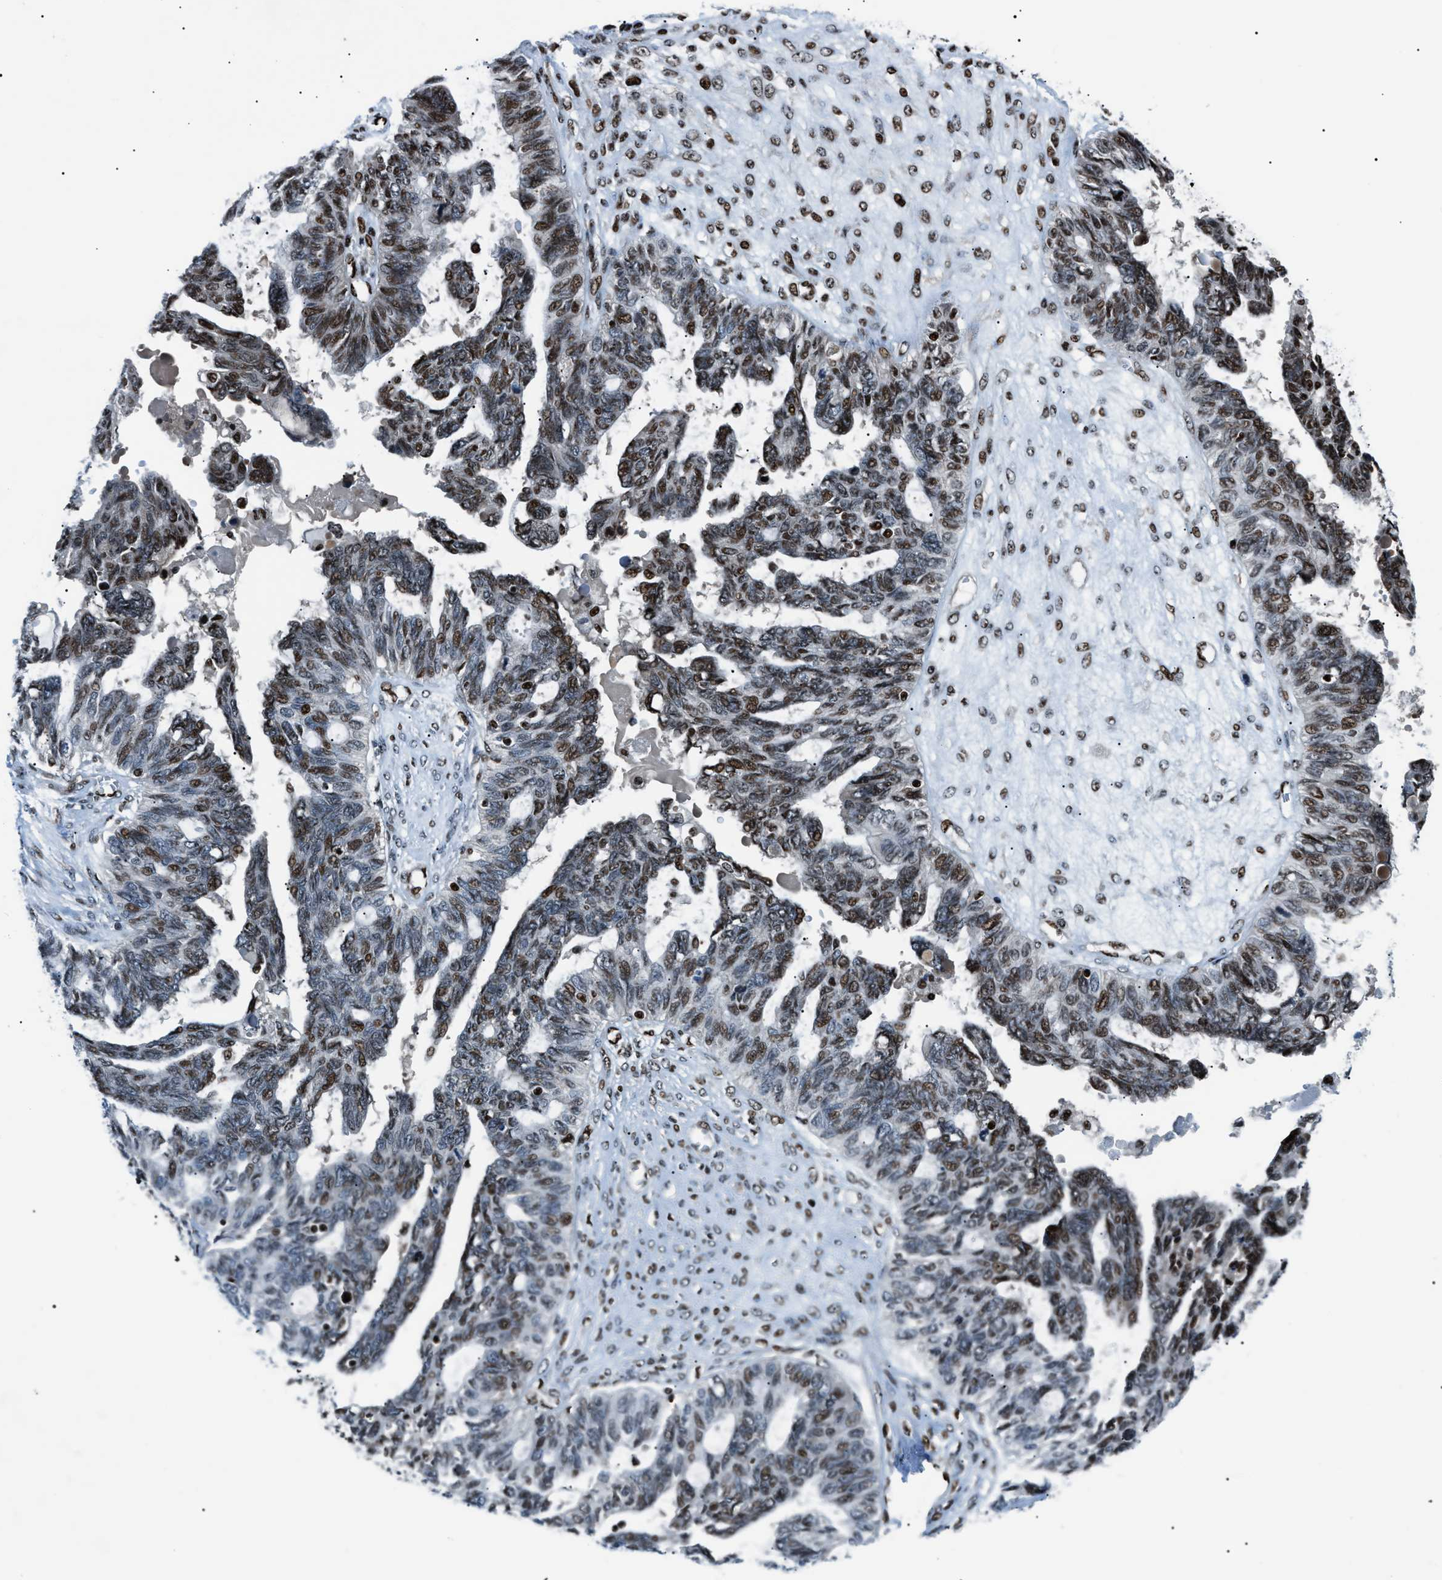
{"staining": {"intensity": "moderate", "quantity": "25%-75%", "location": "nuclear"}, "tissue": "ovarian cancer", "cell_type": "Tumor cells", "image_type": "cancer", "snomed": [{"axis": "morphology", "description": "Cystadenocarcinoma, serous, NOS"}, {"axis": "topography", "description": "Ovary"}], "caption": "The photomicrograph displays immunohistochemical staining of ovarian cancer (serous cystadenocarcinoma). There is moderate nuclear staining is seen in approximately 25%-75% of tumor cells.", "gene": "PRKX", "patient": {"sex": "female", "age": 79}}